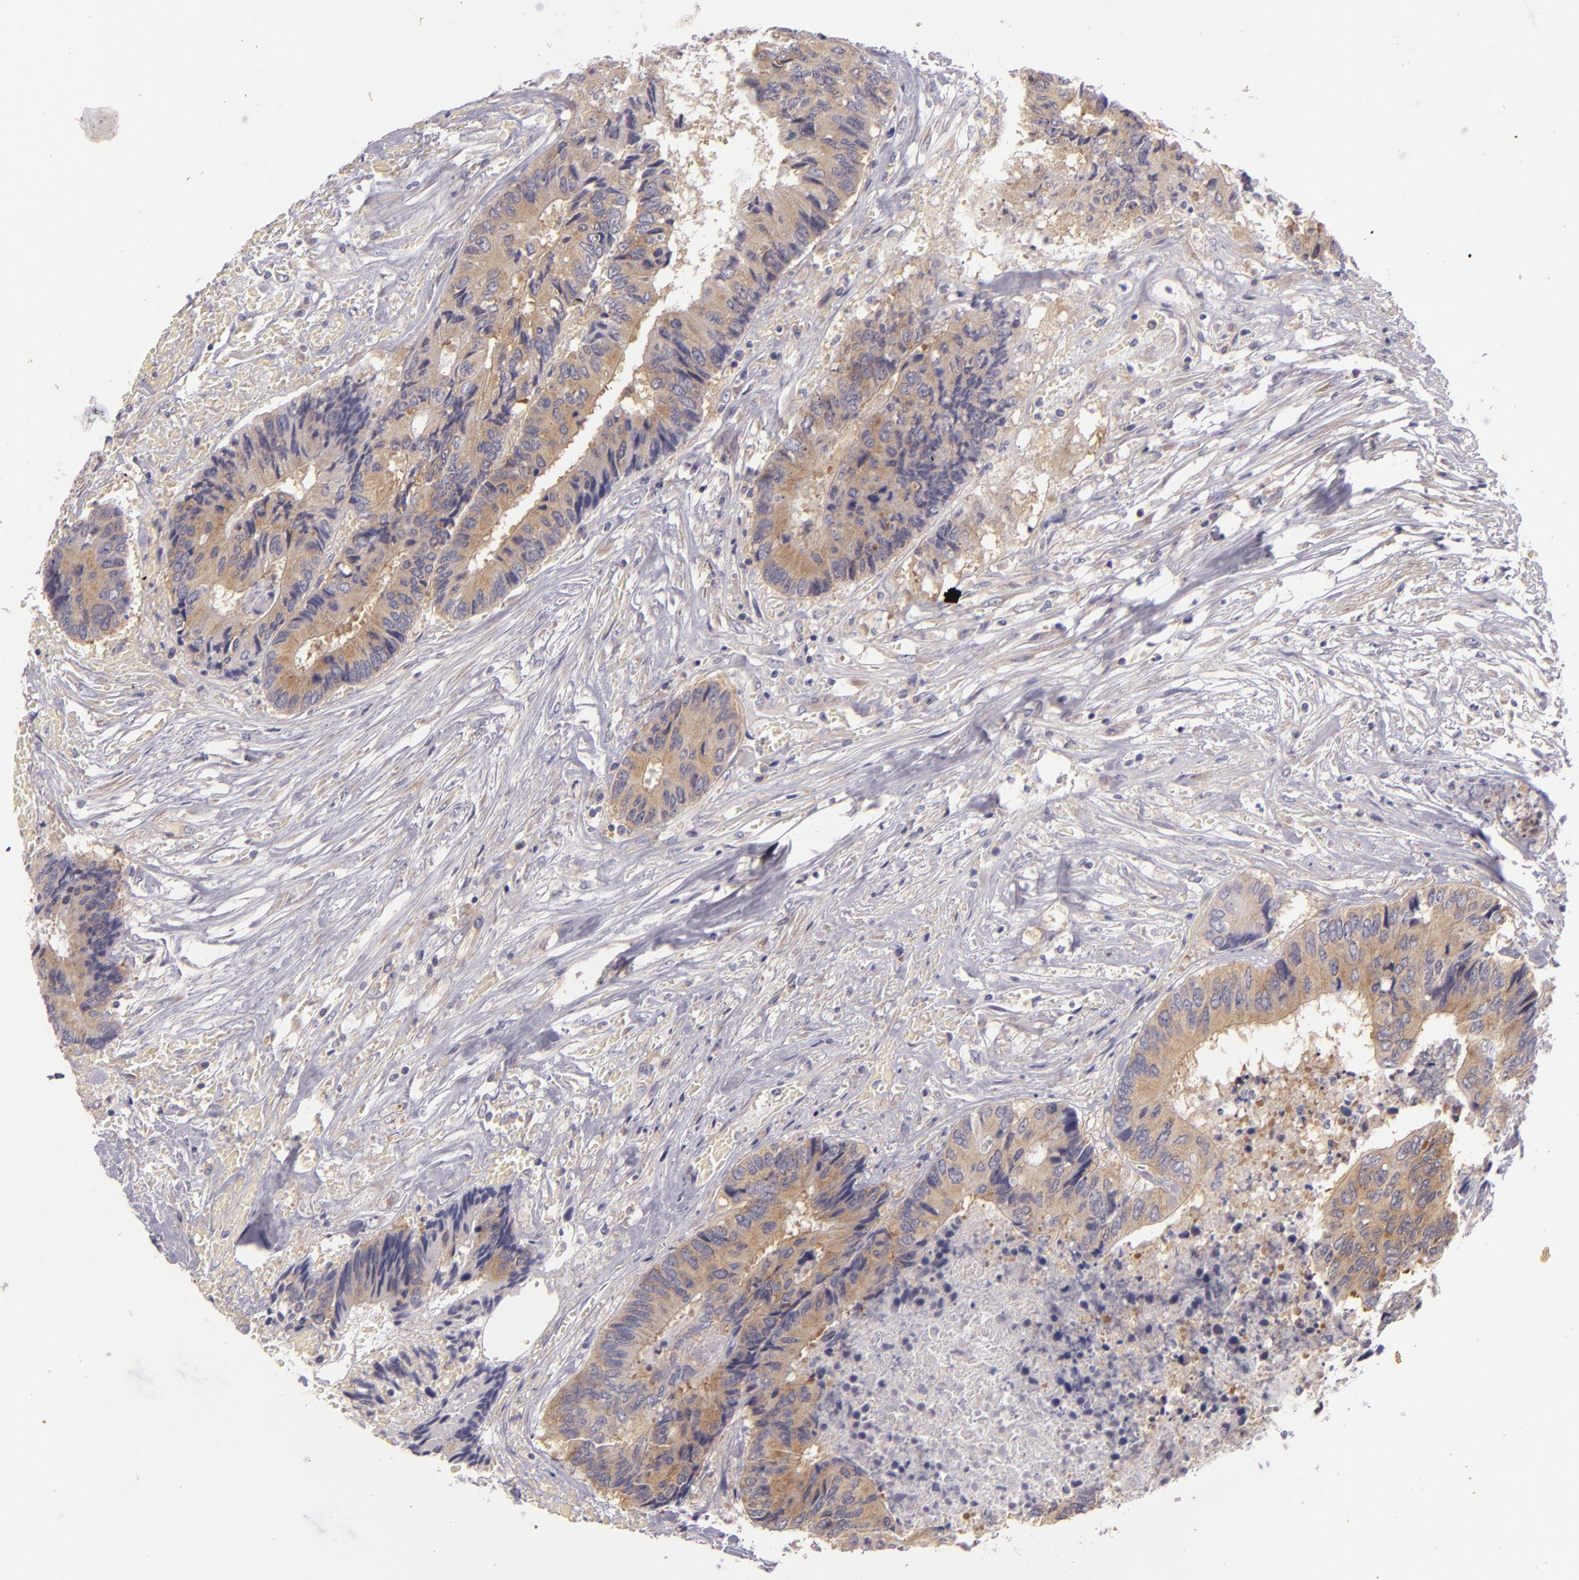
{"staining": {"intensity": "moderate", "quantity": ">75%", "location": "cytoplasmic/membranous"}, "tissue": "colorectal cancer", "cell_type": "Tumor cells", "image_type": "cancer", "snomed": [{"axis": "morphology", "description": "Adenocarcinoma, NOS"}, {"axis": "topography", "description": "Rectum"}], "caption": "Colorectal cancer stained with DAB IHC demonstrates medium levels of moderate cytoplasmic/membranous expression in about >75% of tumor cells. (DAB (3,3'-diaminobenzidine) IHC, brown staining for protein, blue staining for nuclei).", "gene": "UPF3B", "patient": {"sex": "male", "age": 55}}